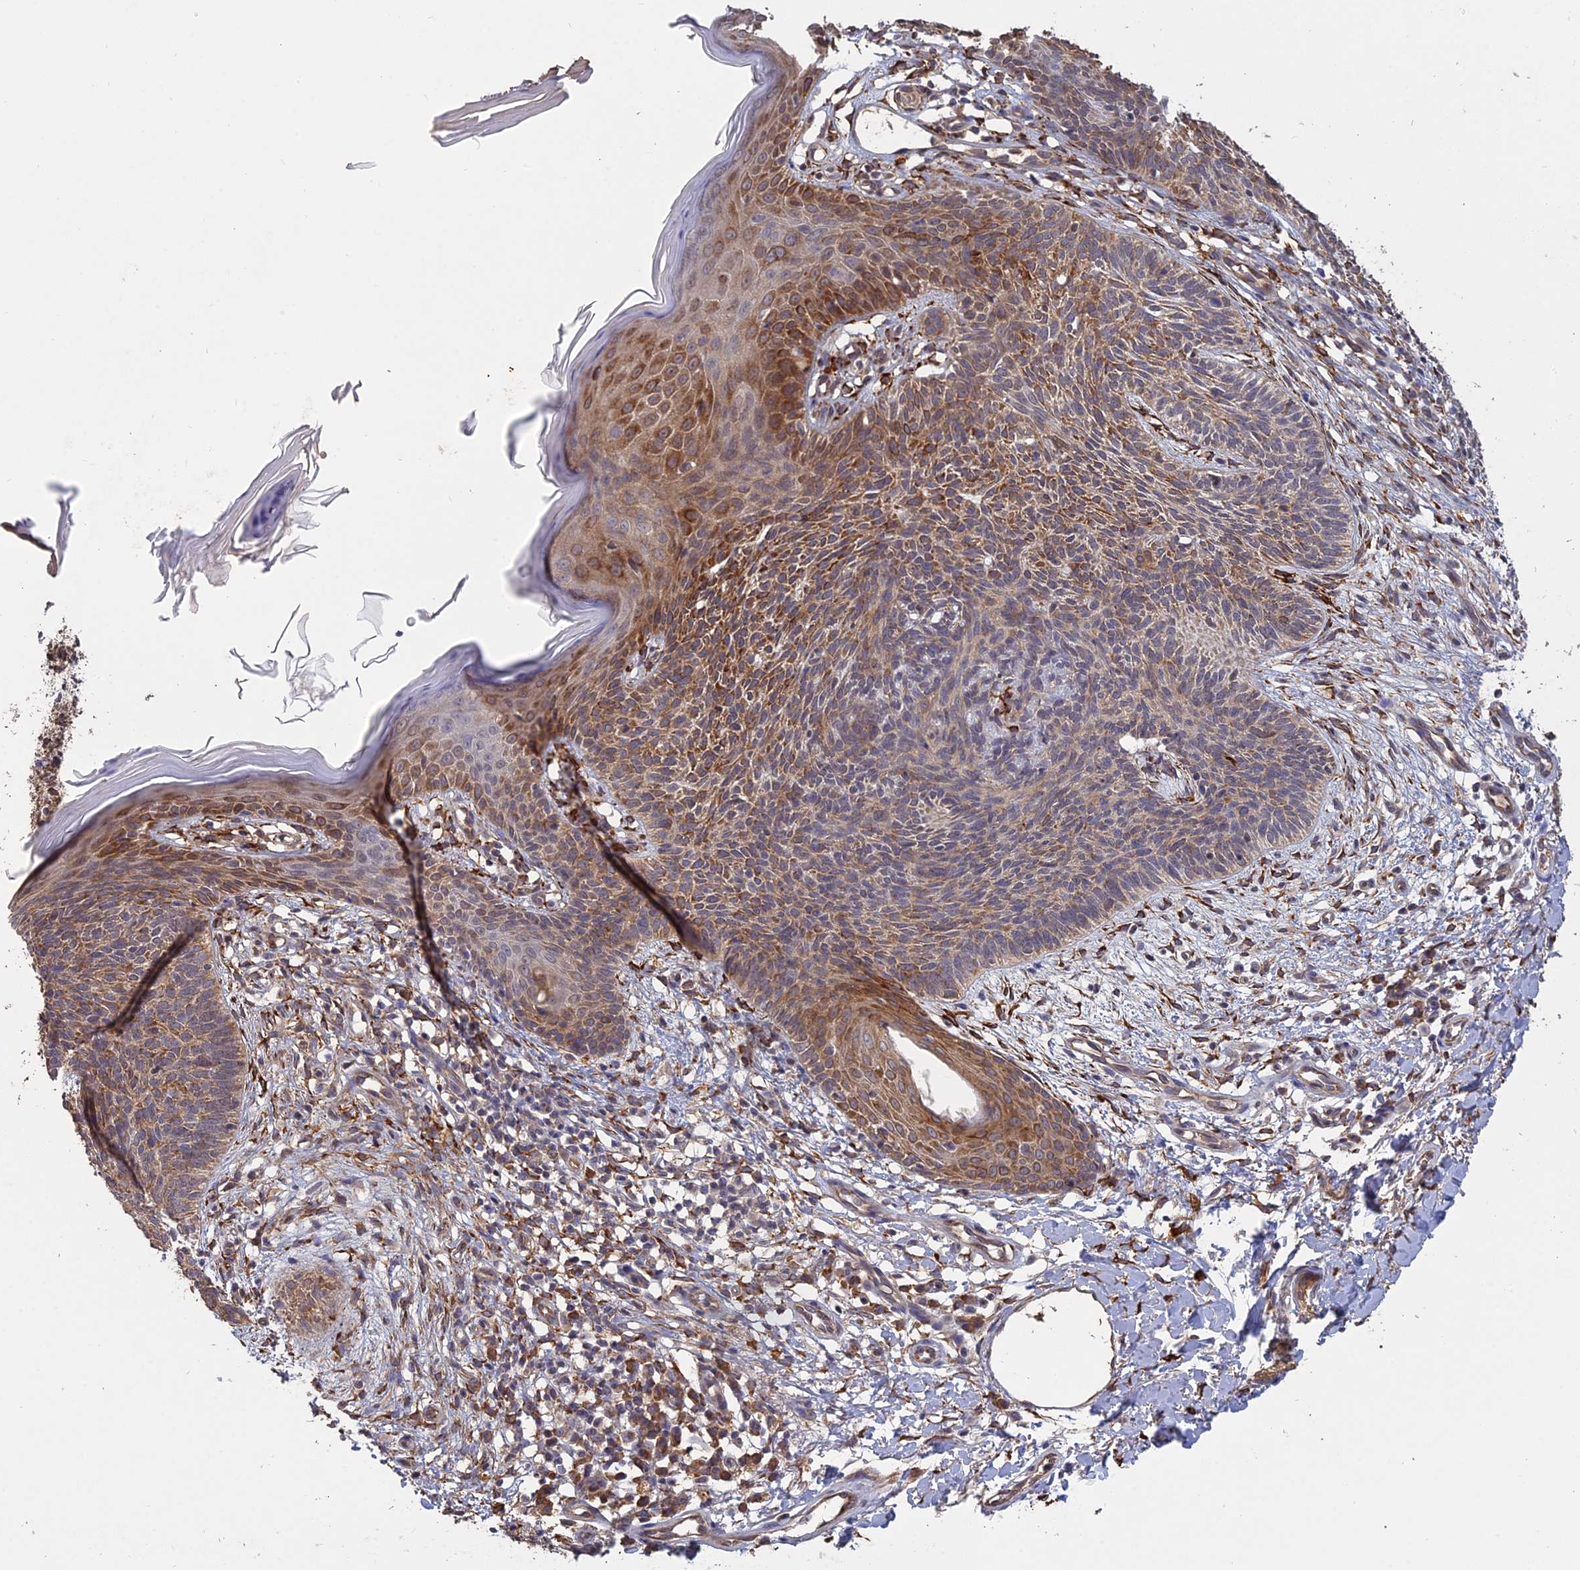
{"staining": {"intensity": "moderate", "quantity": "25%-75%", "location": "cytoplasmic/membranous"}, "tissue": "skin cancer", "cell_type": "Tumor cells", "image_type": "cancer", "snomed": [{"axis": "morphology", "description": "Basal cell carcinoma"}, {"axis": "topography", "description": "Skin"}], "caption": "Human basal cell carcinoma (skin) stained for a protein (brown) shows moderate cytoplasmic/membranous positive positivity in about 25%-75% of tumor cells.", "gene": "PPIC", "patient": {"sex": "female", "age": 66}}